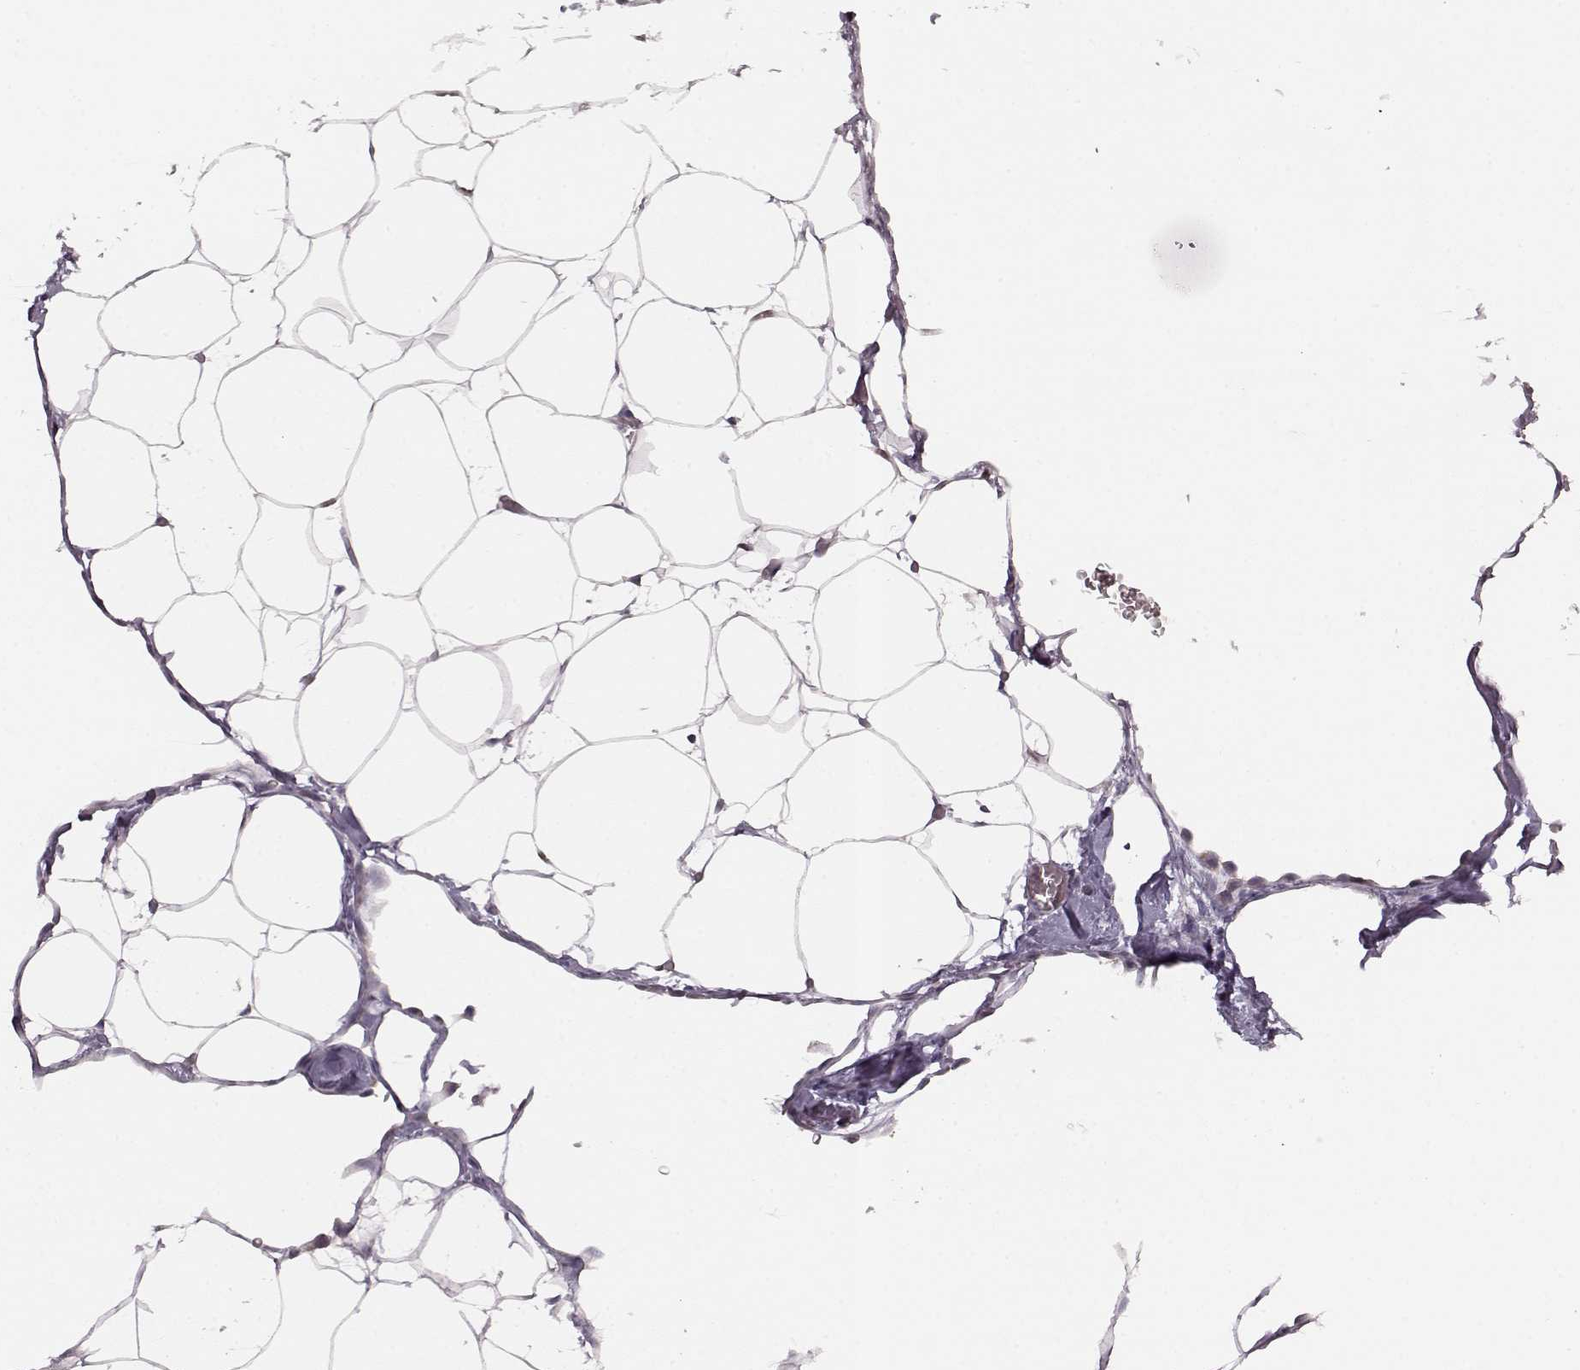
{"staining": {"intensity": "moderate", "quantity": "<25%", "location": "nuclear"}, "tissue": "adipose tissue", "cell_type": "Adipocytes", "image_type": "normal", "snomed": [{"axis": "morphology", "description": "Normal tissue, NOS"}, {"axis": "topography", "description": "Adipose tissue"}], "caption": "Immunohistochemistry (IHC) of unremarkable adipose tissue shows low levels of moderate nuclear positivity in approximately <25% of adipocytes.", "gene": "KLF6", "patient": {"sex": "male", "age": 57}}